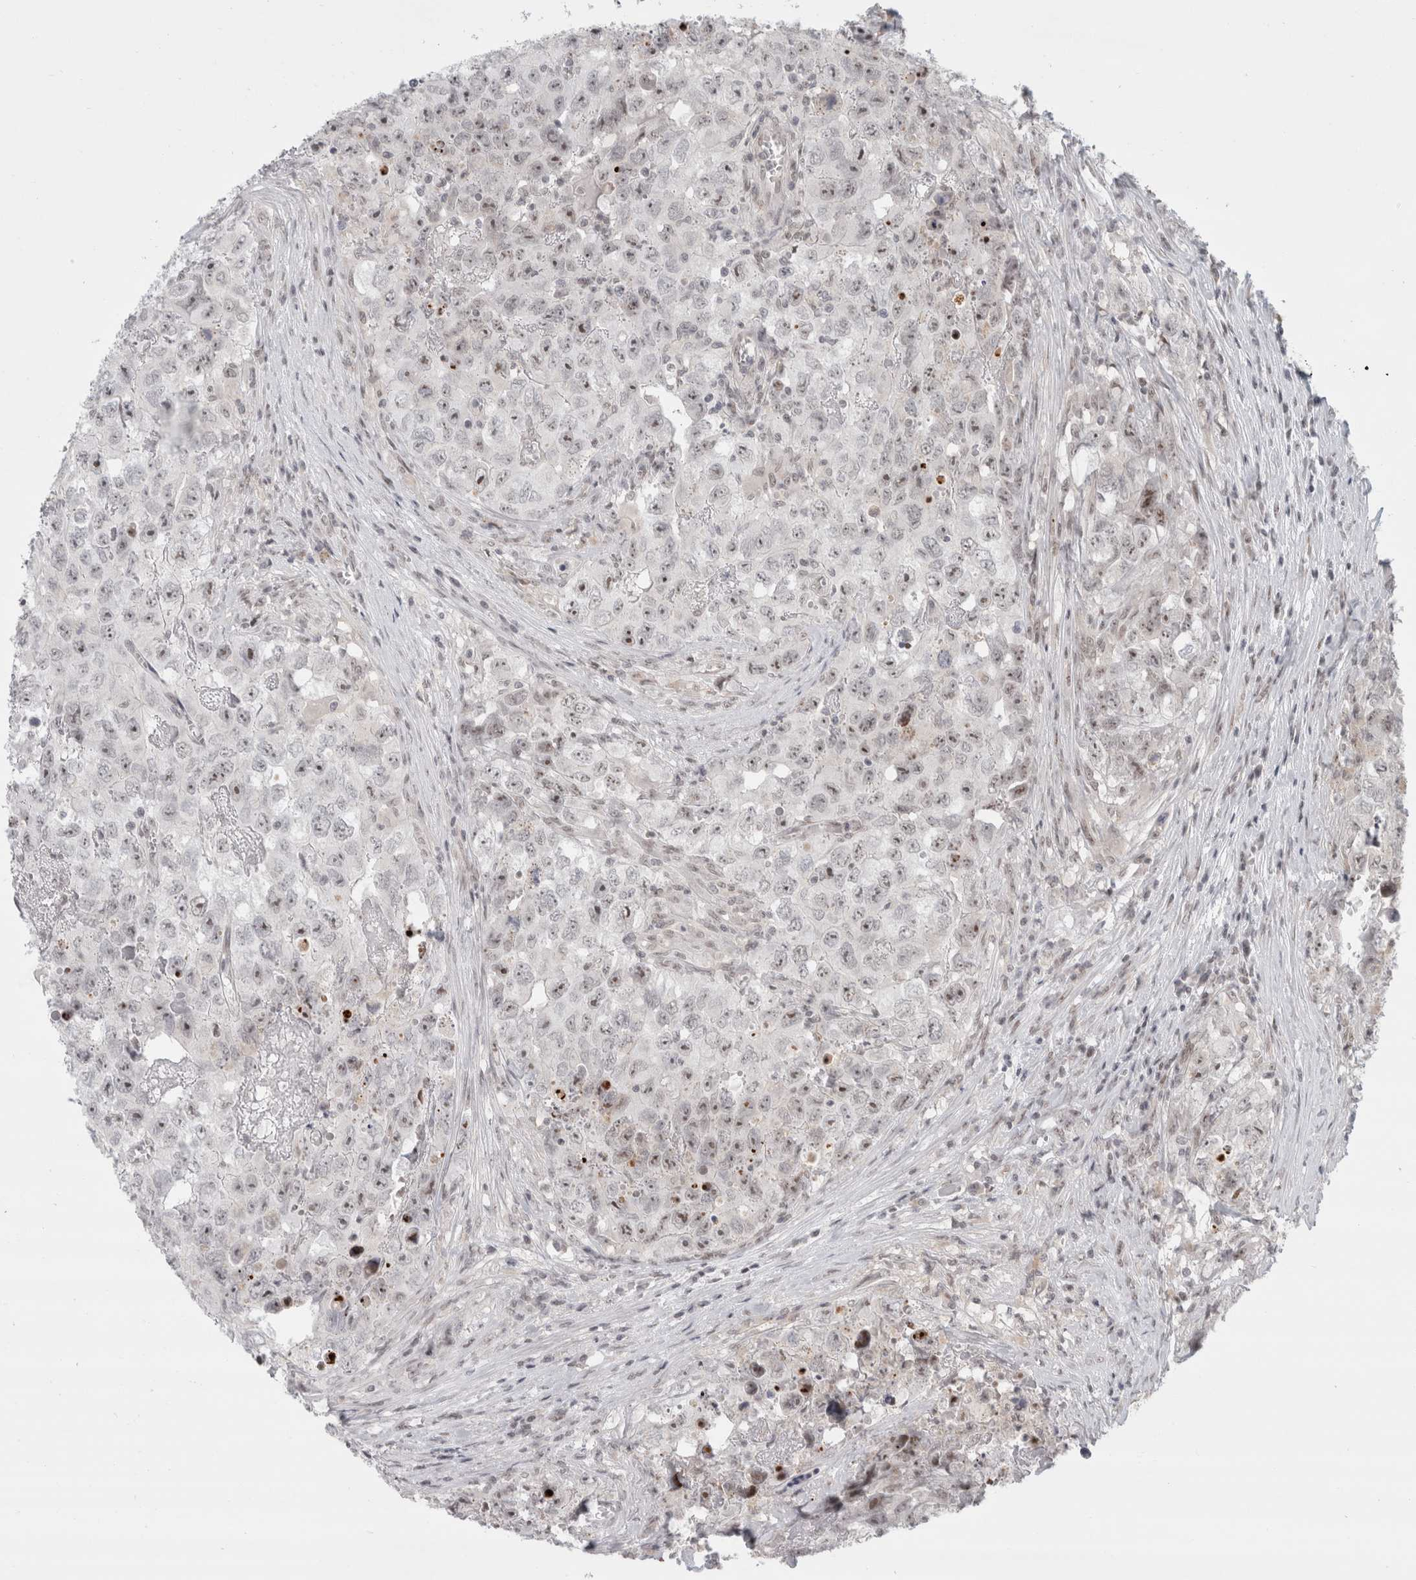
{"staining": {"intensity": "negative", "quantity": "none", "location": "none"}, "tissue": "testis cancer", "cell_type": "Tumor cells", "image_type": "cancer", "snomed": [{"axis": "morphology", "description": "Seminoma, NOS"}, {"axis": "morphology", "description": "Carcinoma, Embryonal, NOS"}, {"axis": "topography", "description": "Testis"}], "caption": "IHC photomicrograph of neoplastic tissue: testis cancer (seminoma) stained with DAB (3,3'-diaminobenzidine) exhibits no significant protein staining in tumor cells.", "gene": "SENP6", "patient": {"sex": "male", "age": 43}}